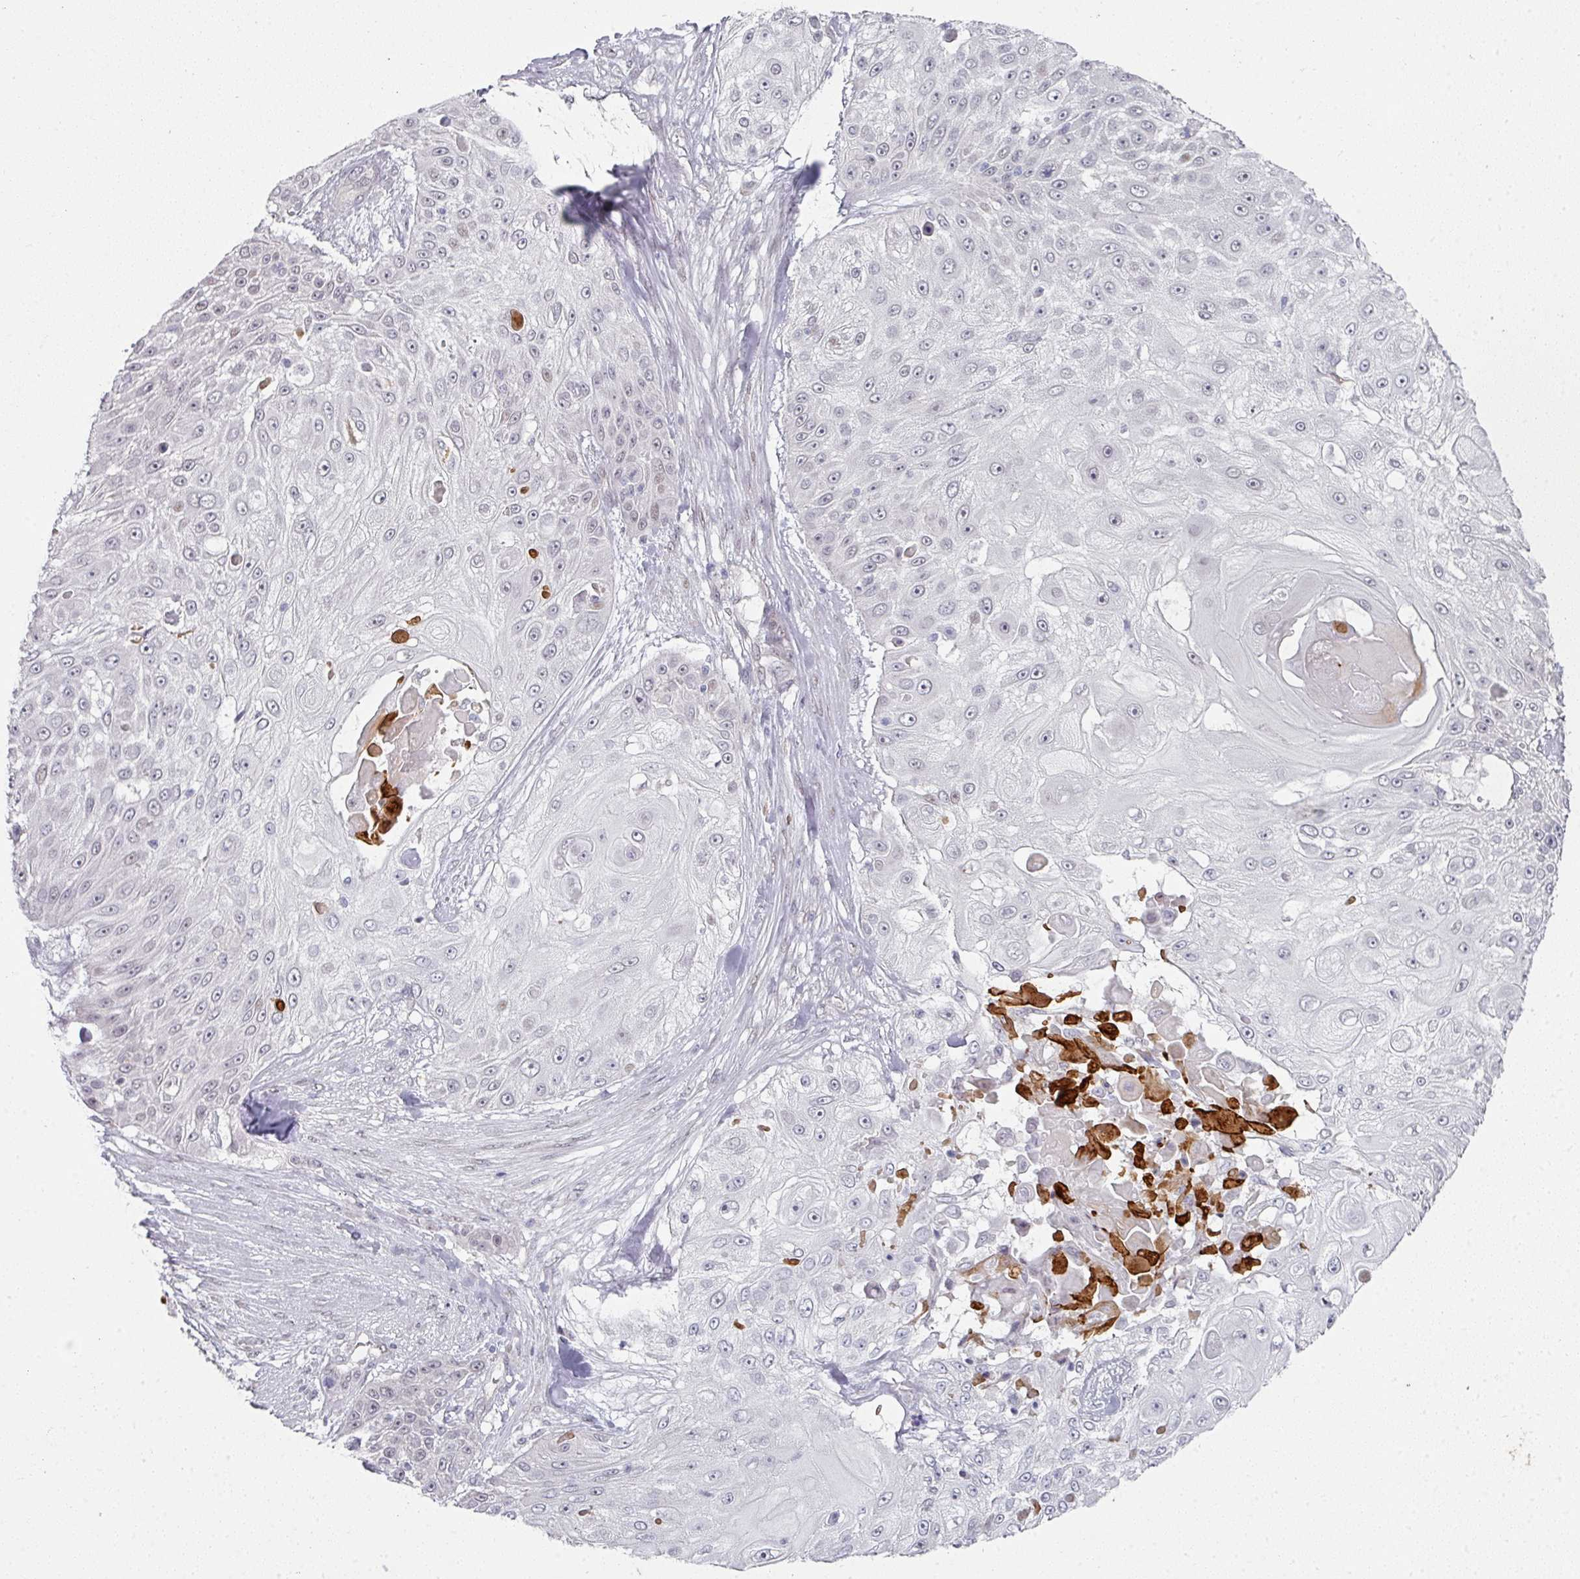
{"staining": {"intensity": "negative", "quantity": "none", "location": "none"}, "tissue": "skin cancer", "cell_type": "Tumor cells", "image_type": "cancer", "snomed": [{"axis": "morphology", "description": "Squamous cell carcinoma, NOS"}, {"axis": "topography", "description": "Skin"}], "caption": "This is an immunohistochemistry micrograph of skin cancer (squamous cell carcinoma). There is no staining in tumor cells.", "gene": "TMCC1", "patient": {"sex": "female", "age": 86}}